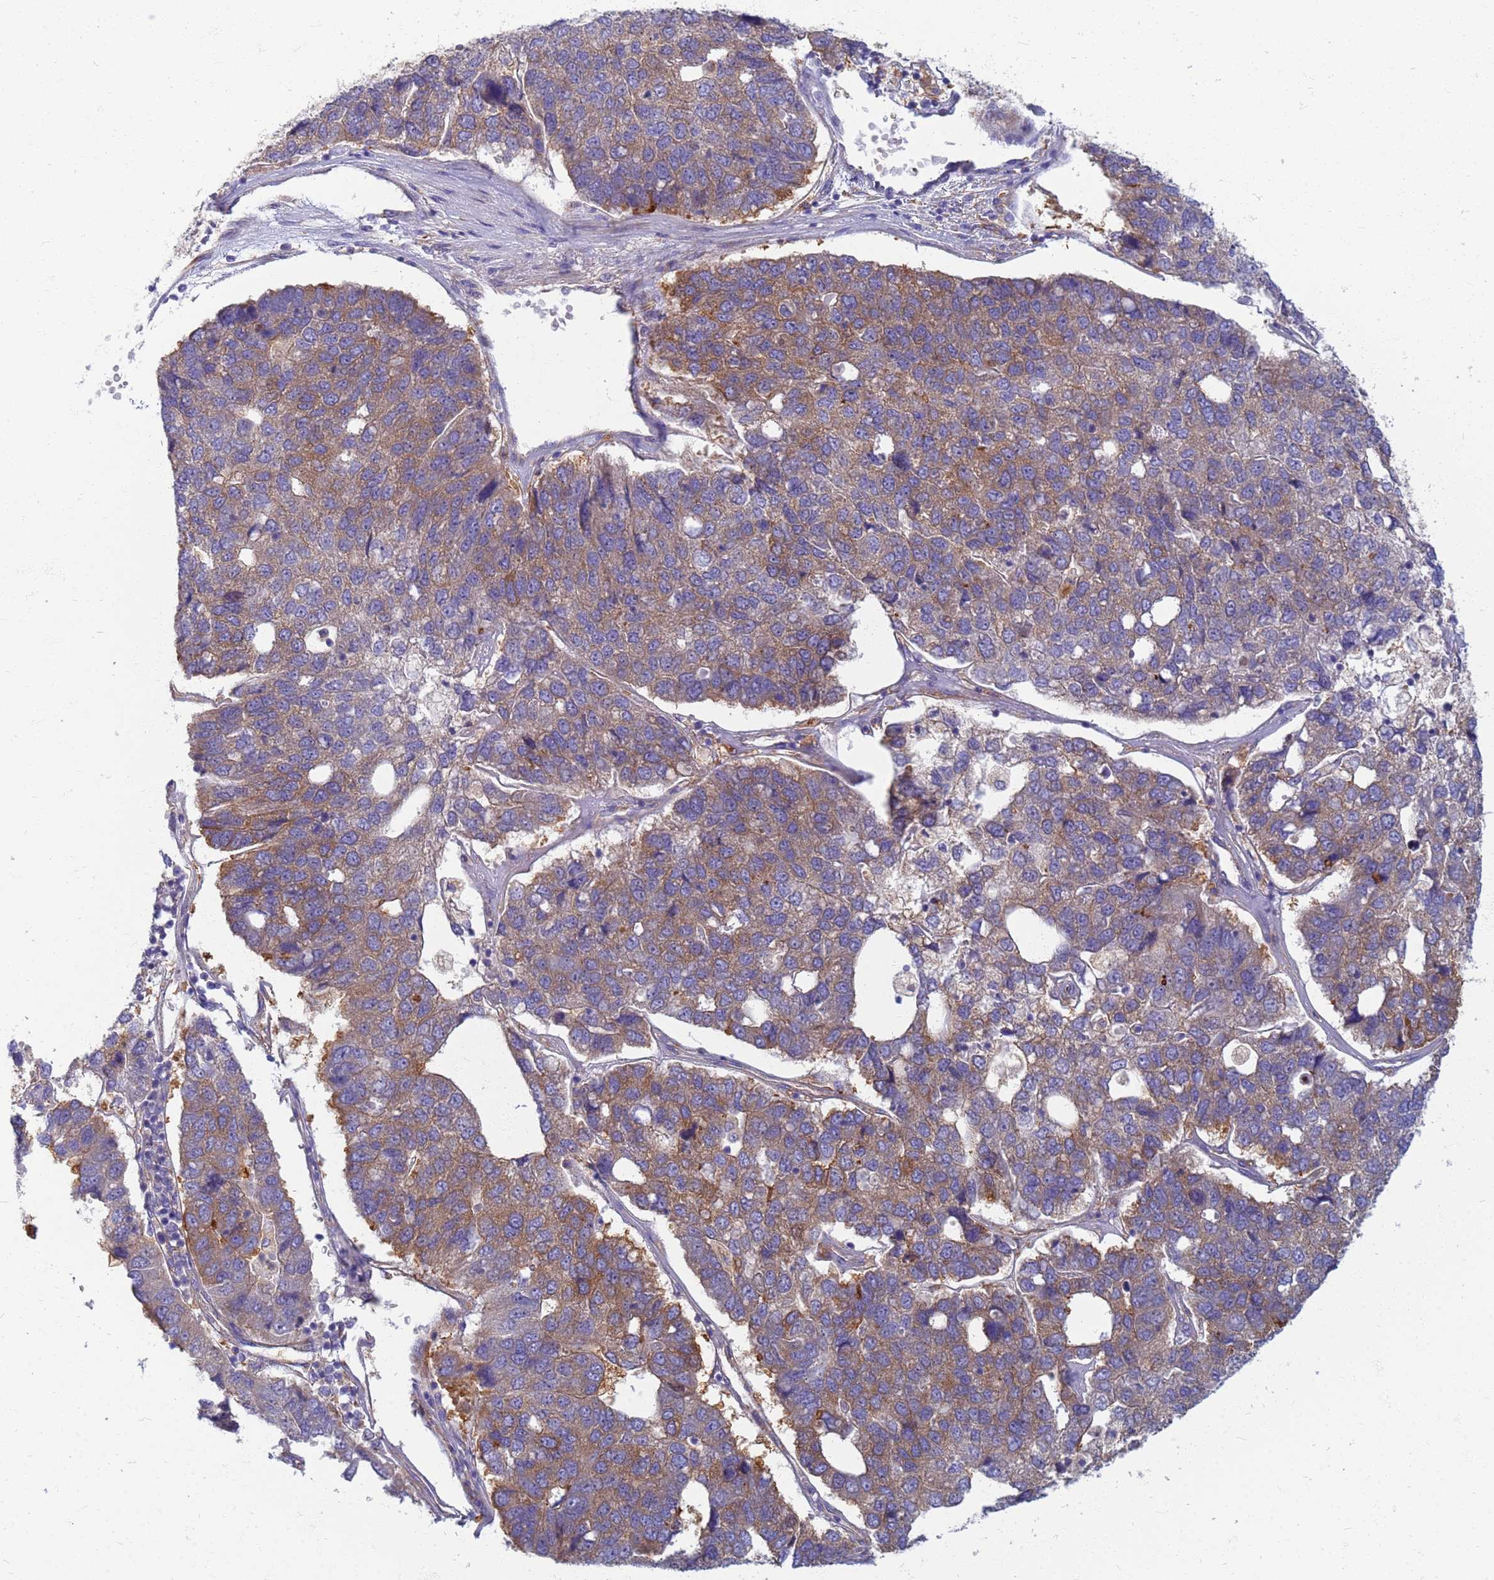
{"staining": {"intensity": "moderate", "quantity": ">75%", "location": "cytoplasmic/membranous"}, "tissue": "pancreatic cancer", "cell_type": "Tumor cells", "image_type": "cancer", "snomed": [{"axis": "morphology", "description": "Adenocarcinoma, NOS"}, {"axis": "topography", "description": "Pancreas"}], "caption": "DAB immunohistochemical staining of human pancreatic cancer reveals moderate cytoplasmic/membranous protein staining in approximately >75% of tumor cells.", "gene": "EEA1", "patient": {"sex": "female", "age": 61}}